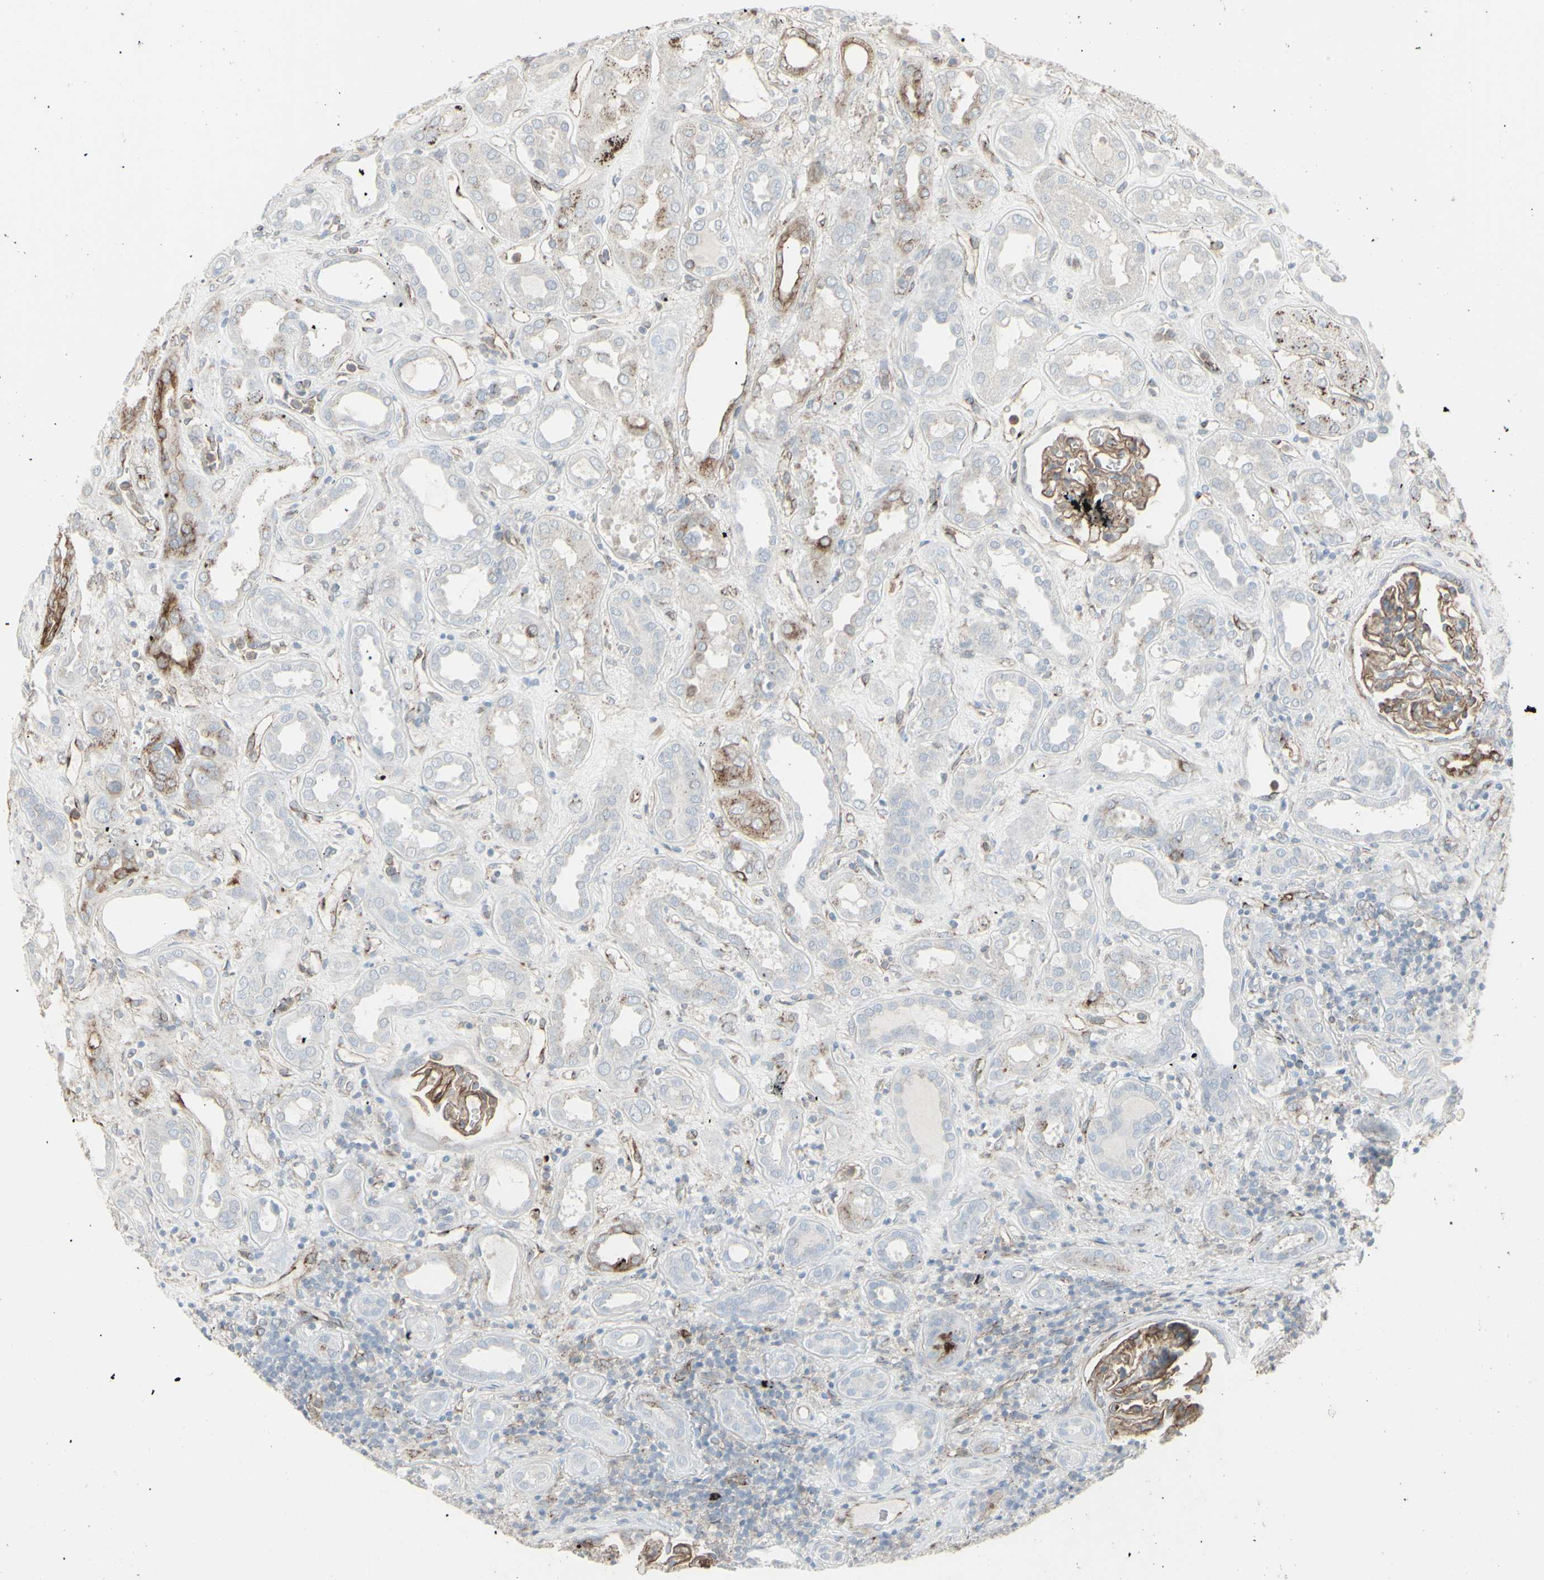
{"staining": {"intensity": "moderate", "quantity": ">75%", "location": "cytoplasmic/membranous"}, "tissue": "kidney", "cell_type": "Cells in glomeruli", "image_type": "normal", "snomed": [{"axis": "morphology", "description": "Normal tissue, NOS"}, {"axis": "topography", "description": "Kidney"}], "caption": "The micrograph shows a brown stain indicating the presence of a protein in the cytoplasmic/membranous of cells in glomeruli in kidney.", "gene": "GJA1", "patient": {"sex": "male", "age": 59}}